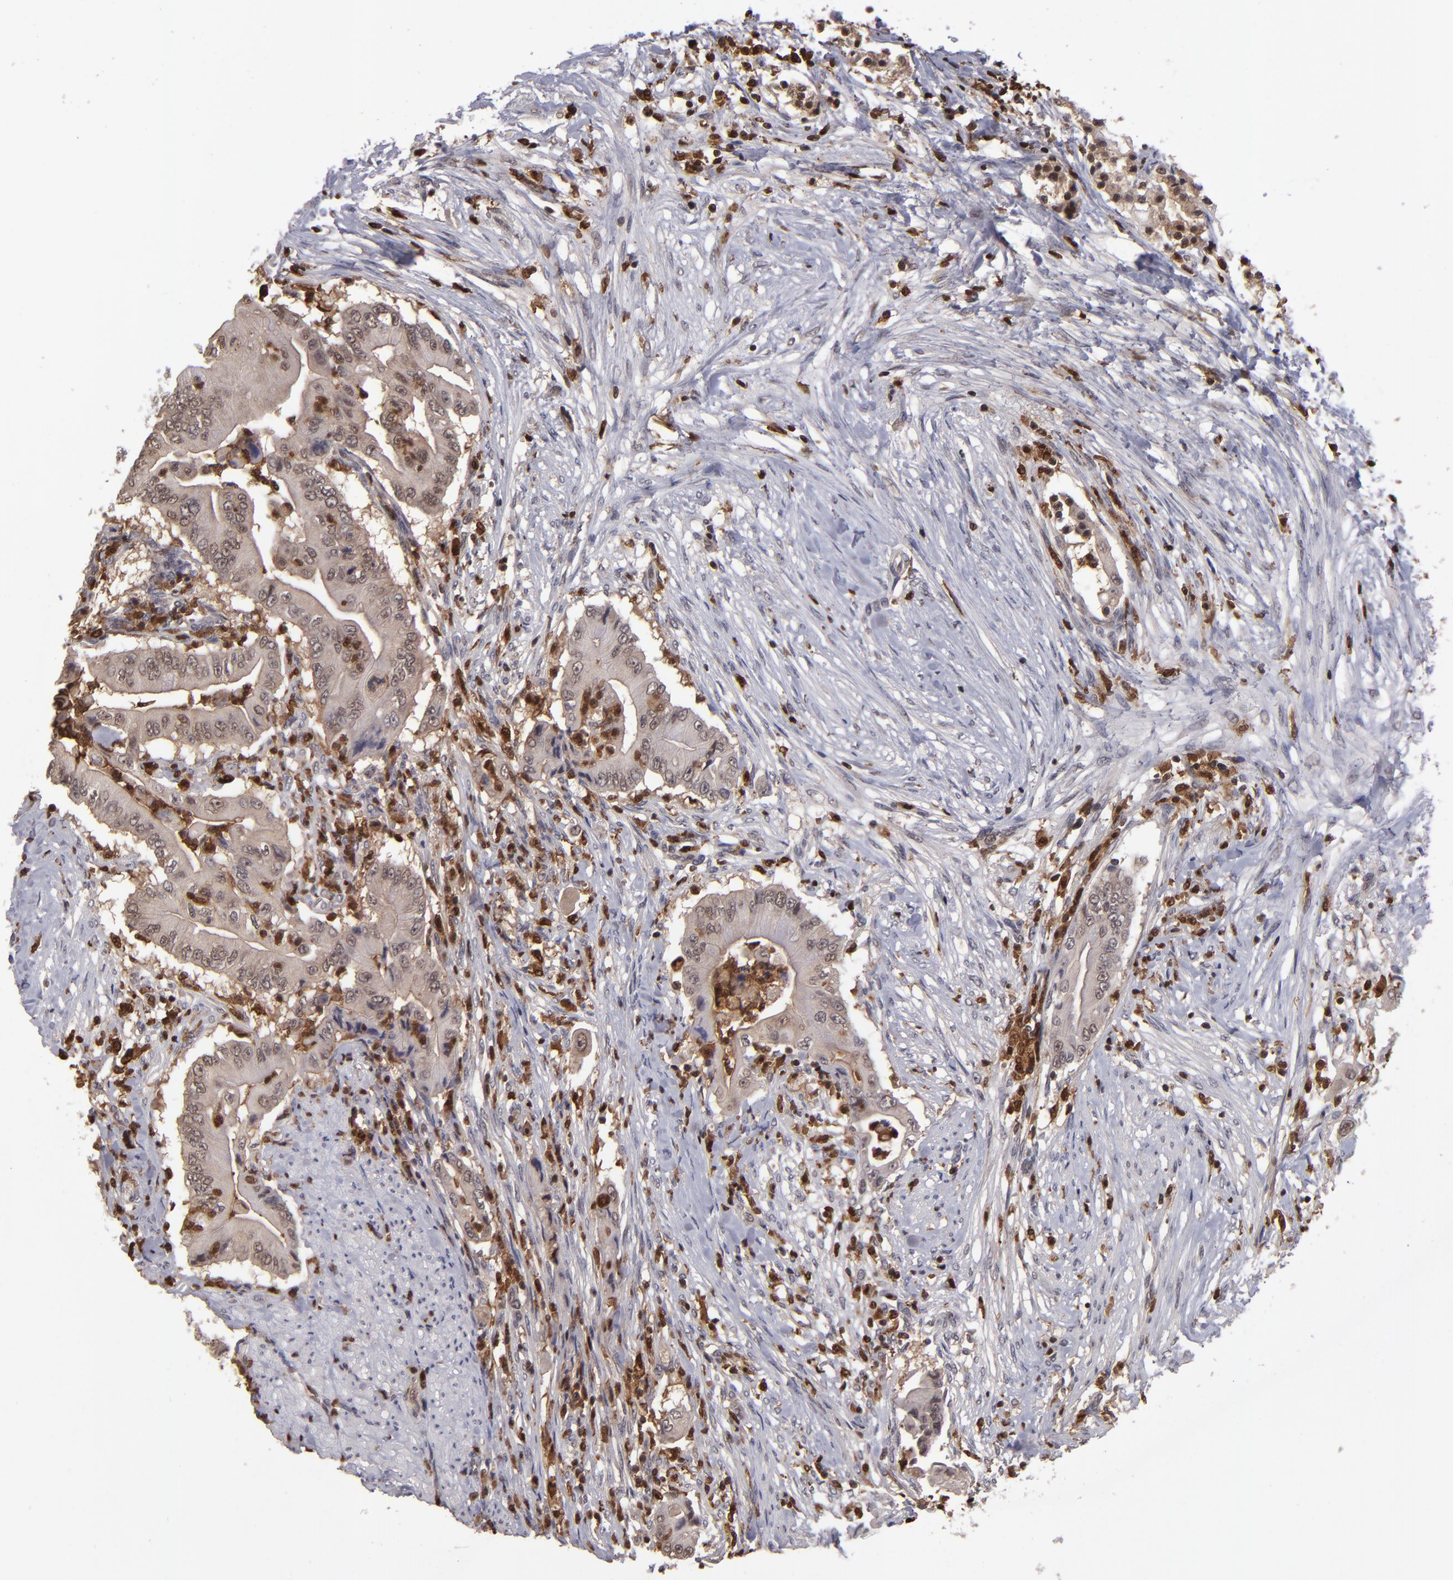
{"staining": {"intensity": "weak", "quantity": ">75%", "location": "cytoplasmic/membranous,nuclear"}, "tissue": "pancreatic cancer", "cell_type": "Tumor cells", "image_type": "cancer", "snomed": [{"axis": "morphology", "description": "Adenocarcinoma, NOS"}, {"axis": "topography", "description": "Pancreas"}], "caption": "High-power microscopy captured an immunohistochemistry image of pancreatic adenocarcinoma, revealing weak cytoplasmic/membranous and nuclear positivity in about >75% of tumor cells.", "gene": "GRB2", "patient": {"sex": "male", "age": 62}}